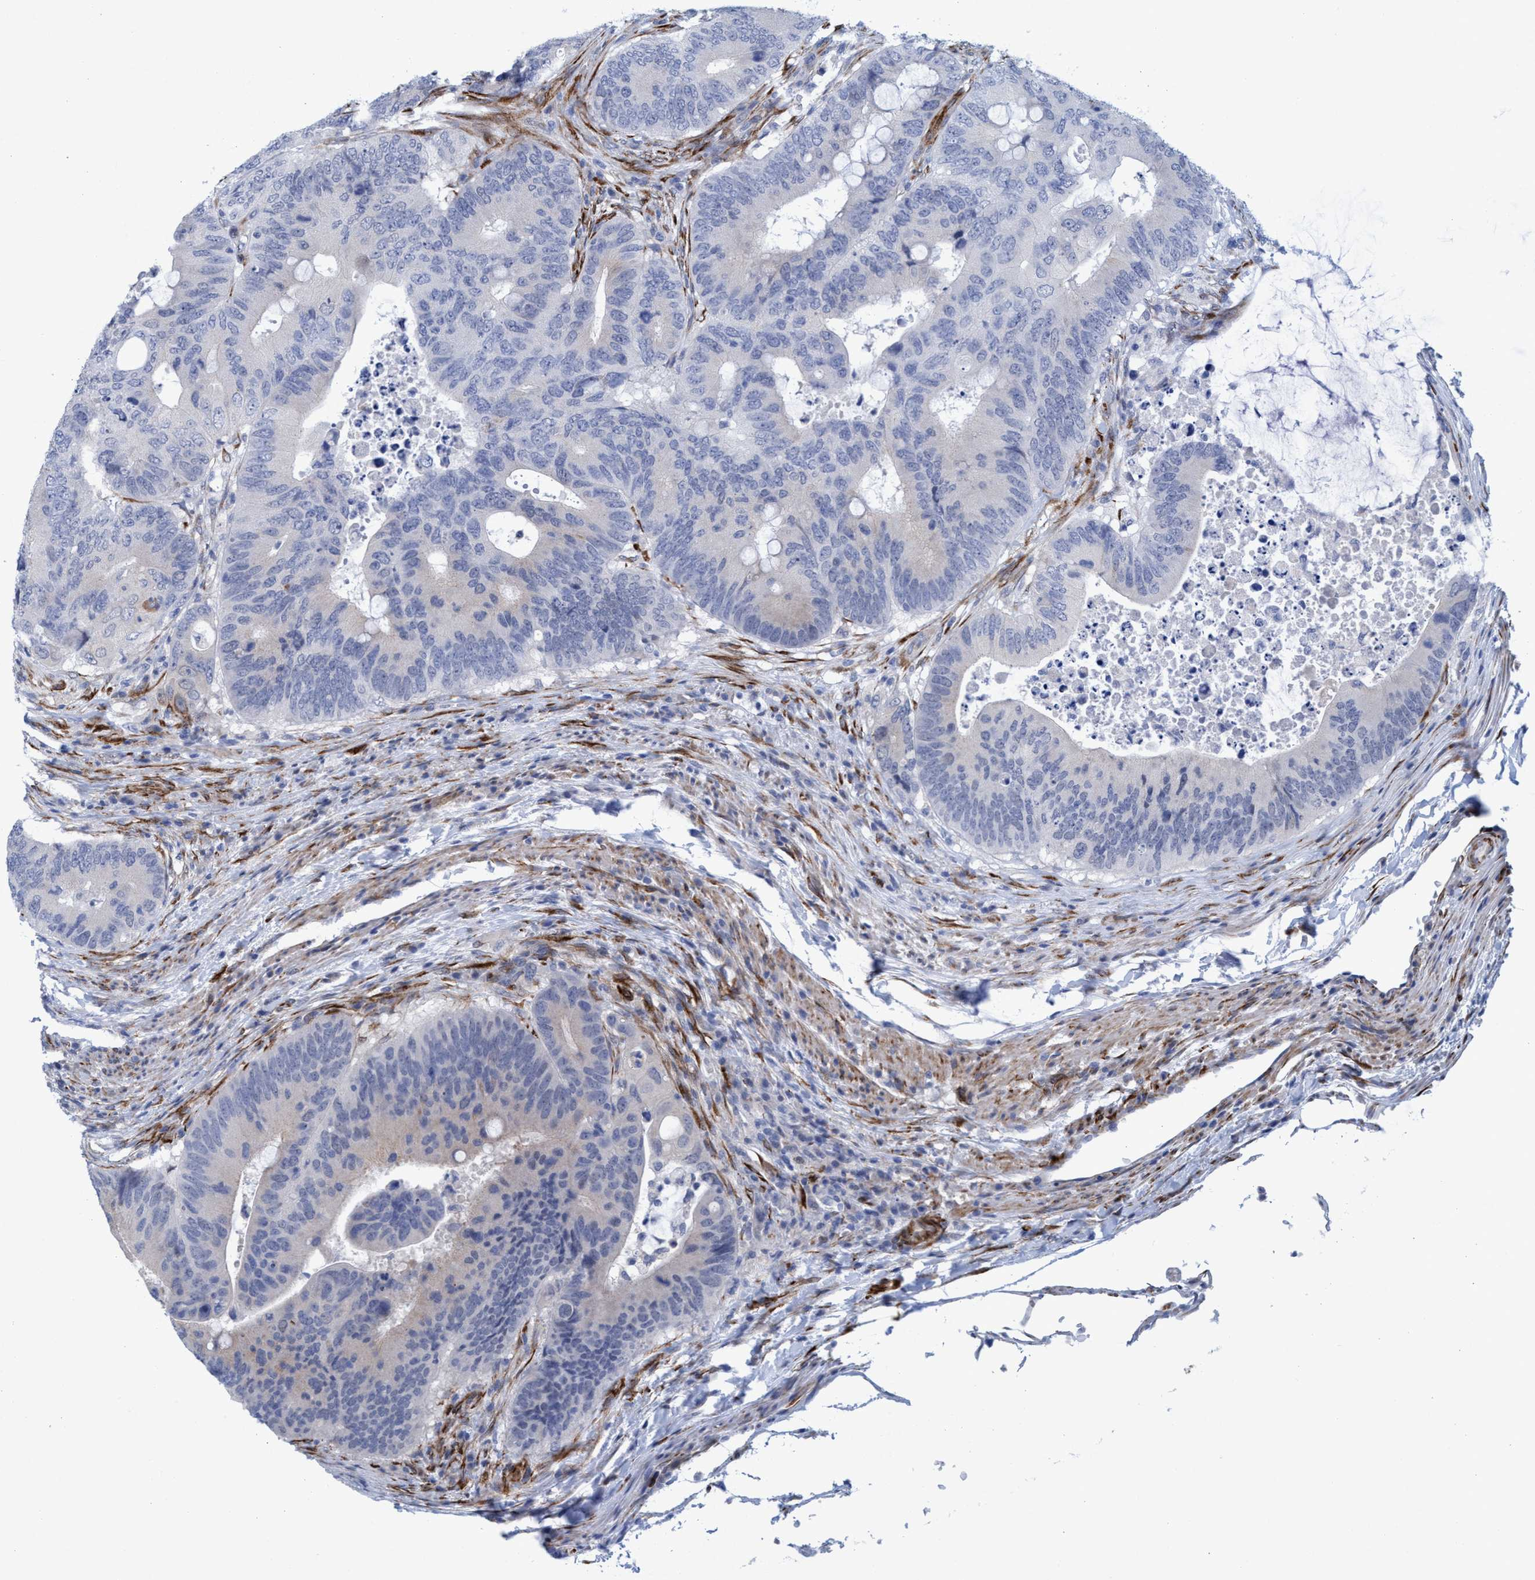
{"staining": {"intensity": "negative", "quantity": "none", "location": "none"}, "tissue": "colorectal cancer", "cell_type": "Tumor cells", "image_type": "cancer", "snomed": [{"axis": "morphology", "description": "Adenocarcinoma, NOS"}, {"axis": "topography", "description": "Colon"}], "caption": "This is an immunohistochemistry micrograph of human adenocarcinoma (colorectal). There is no positivity in tumor cells.", "gene": "SLC43A2", "patient": {"sex": "male", "age": 71}}